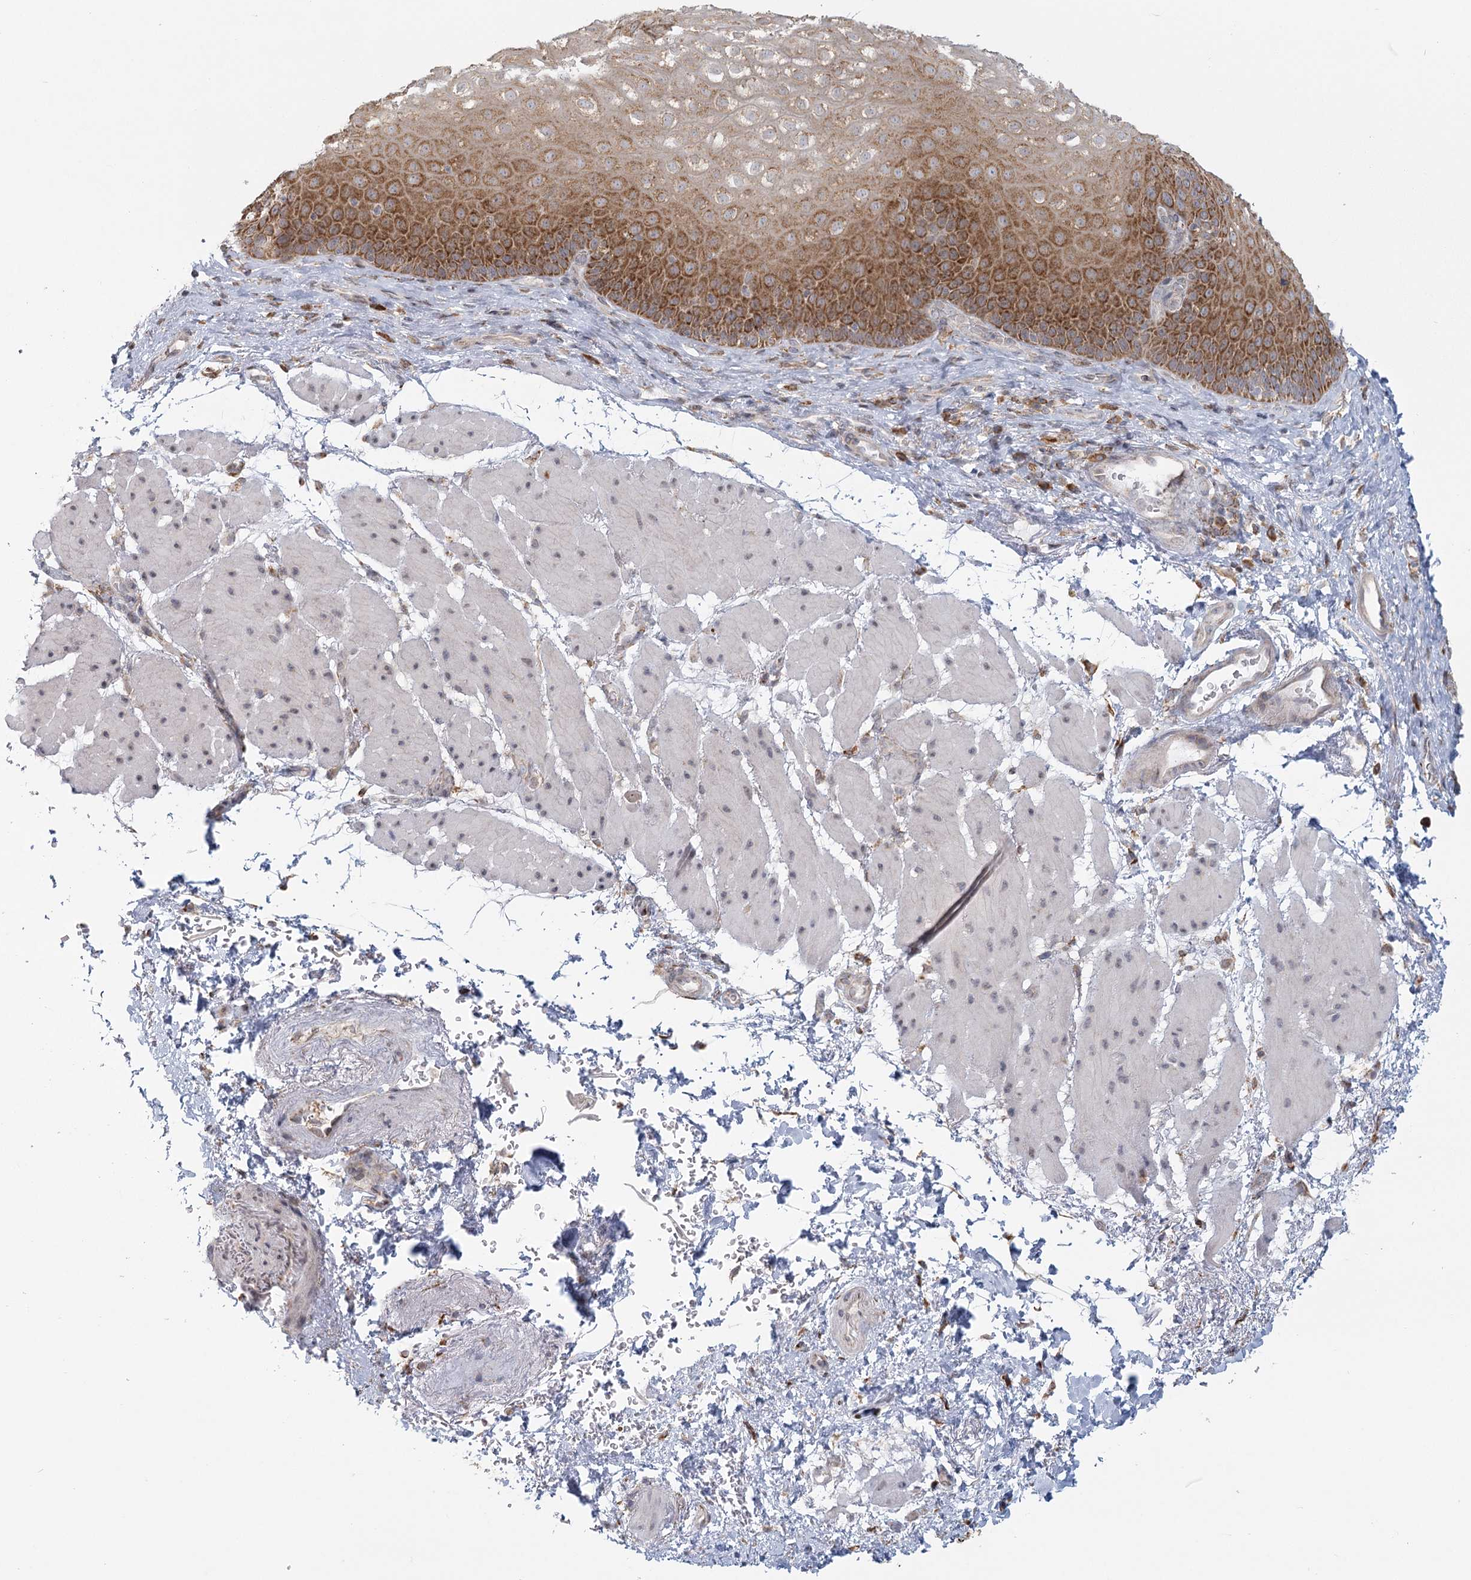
{"staining": {"intensity": "moderate", "quantity": ">75%", "location": "cytoplasmic/membranous"}, "tissue": "esophagus", "cell_type": "Squamous epithelial cells", "image_type": "normal", "snomed": [{"axis": "morphology", "description": "Normal tissue, NOS"}, {"axis": "topography", "description": "Esophagus"}], "caption": "DAB immunohistochemical staining of unremarkable esophagus exhibits moderate cytoplasmic/membranous protein expression in approximately >75% of squamous epithelial cells. (brown staining indicates protein expression, while blue staining denotes nuclei).", "gene": "LACTB", "patient": {"sex": "female", "age": 66}}